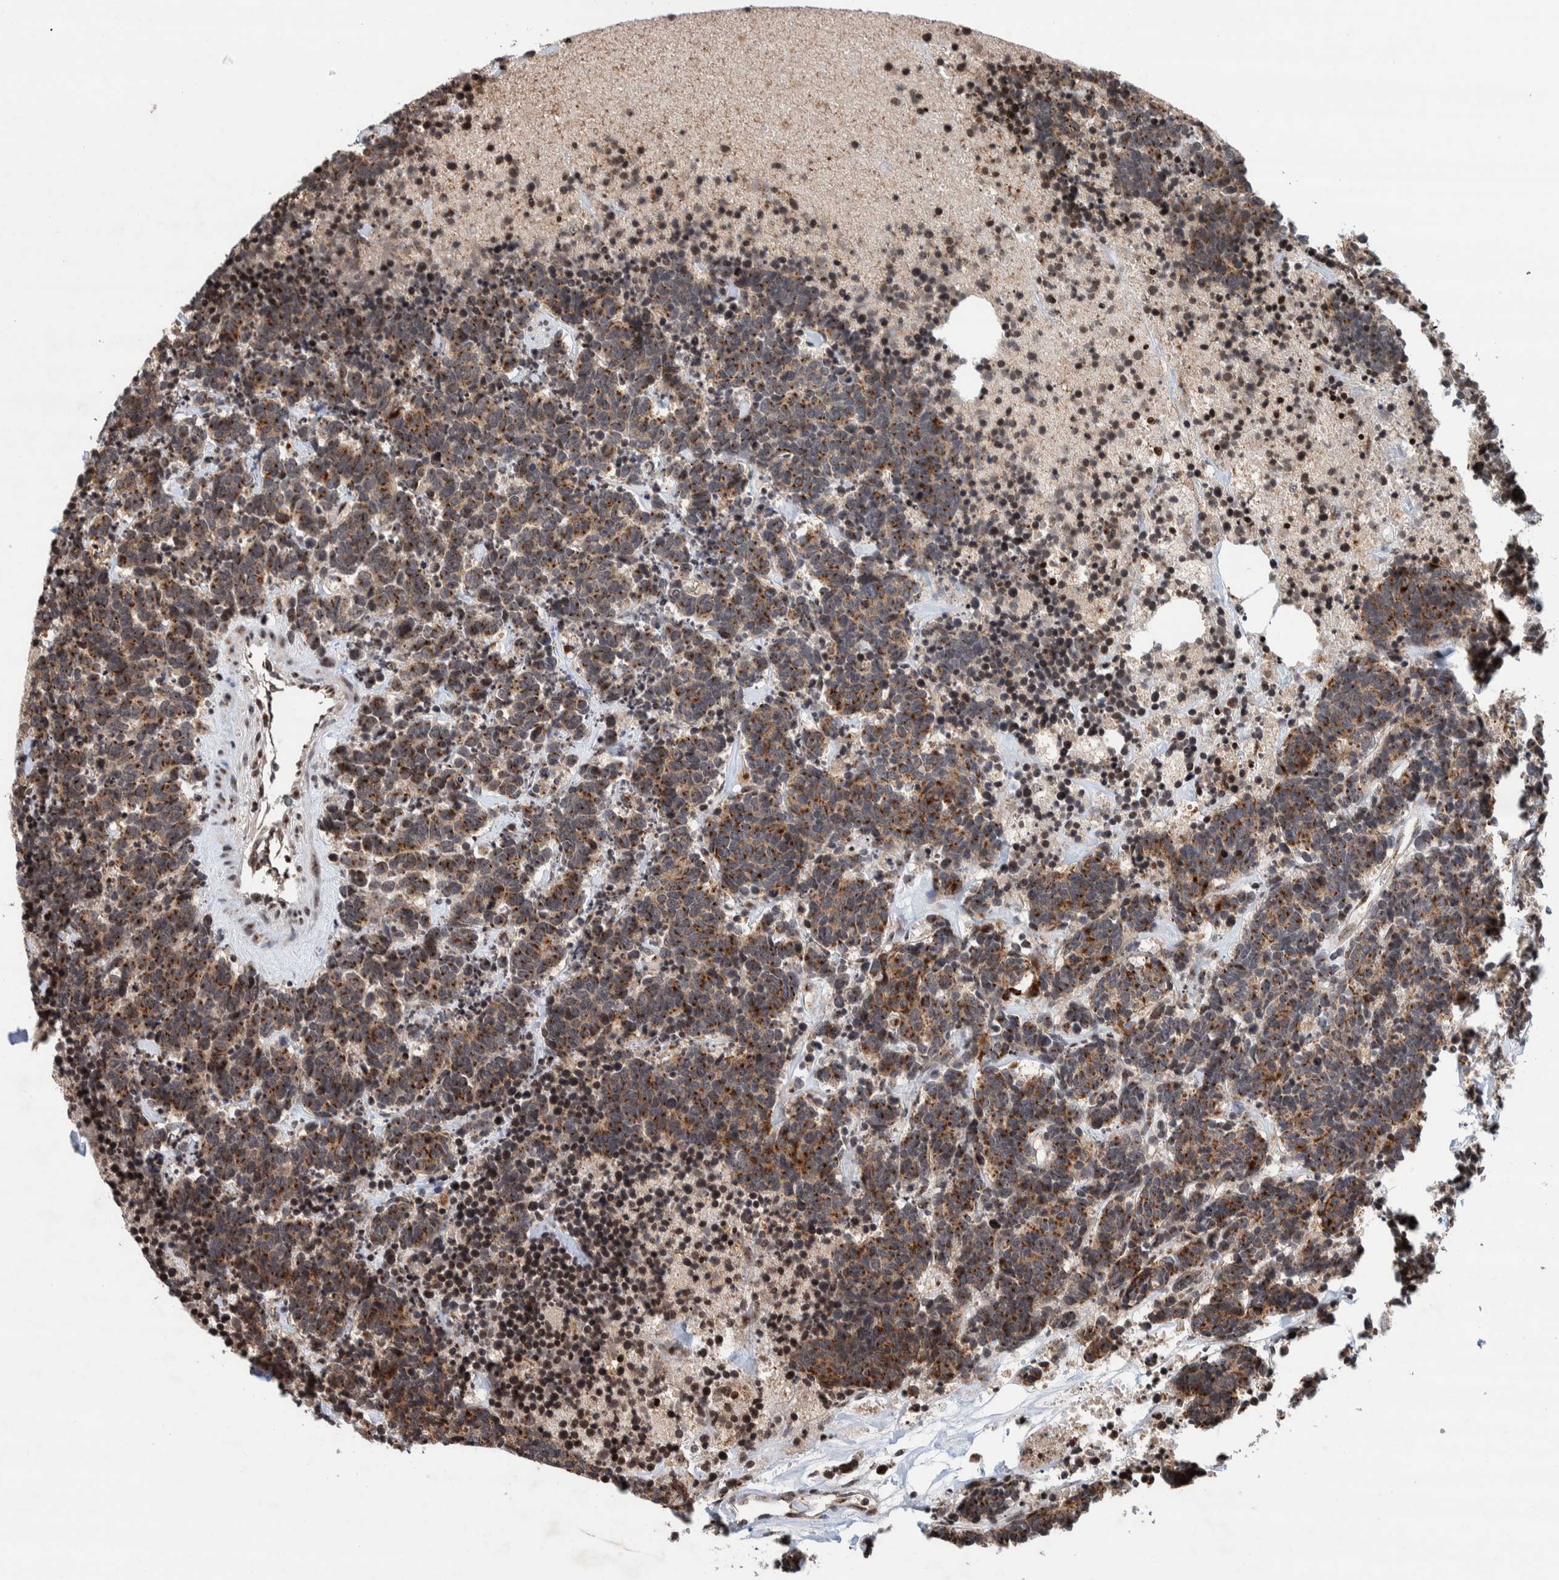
{"staining": {"intensity": "moderate", "quantity": "25%-75%", "location": "cytoplasmic/membranous"}, "tissue": "carcinoid", "cell_type": "Tumor cells", "image_type": "cancer", "snomed": [{"axis": "morphology", "description": "Carcinoma, NOS"}, {"axis": "morphology", "description": "Carcinoid, malignant, NOS"}, {"axis": "topography", "description": "Urinary bladder"}], "caption": "A high-resolution histopathology image shows immunohistochemistry (IHC) staining of carcinoid, which shows moderate cytoplasmic/membranous expression in approximately 25%-75% of tumor cells. The staining was performed using DAB, with brown indicating positive protein expression. Nuclei are stained blue with hematoxylin.", "gene": "CCDC182", "patient": {"sex": "male", "age": 57}}